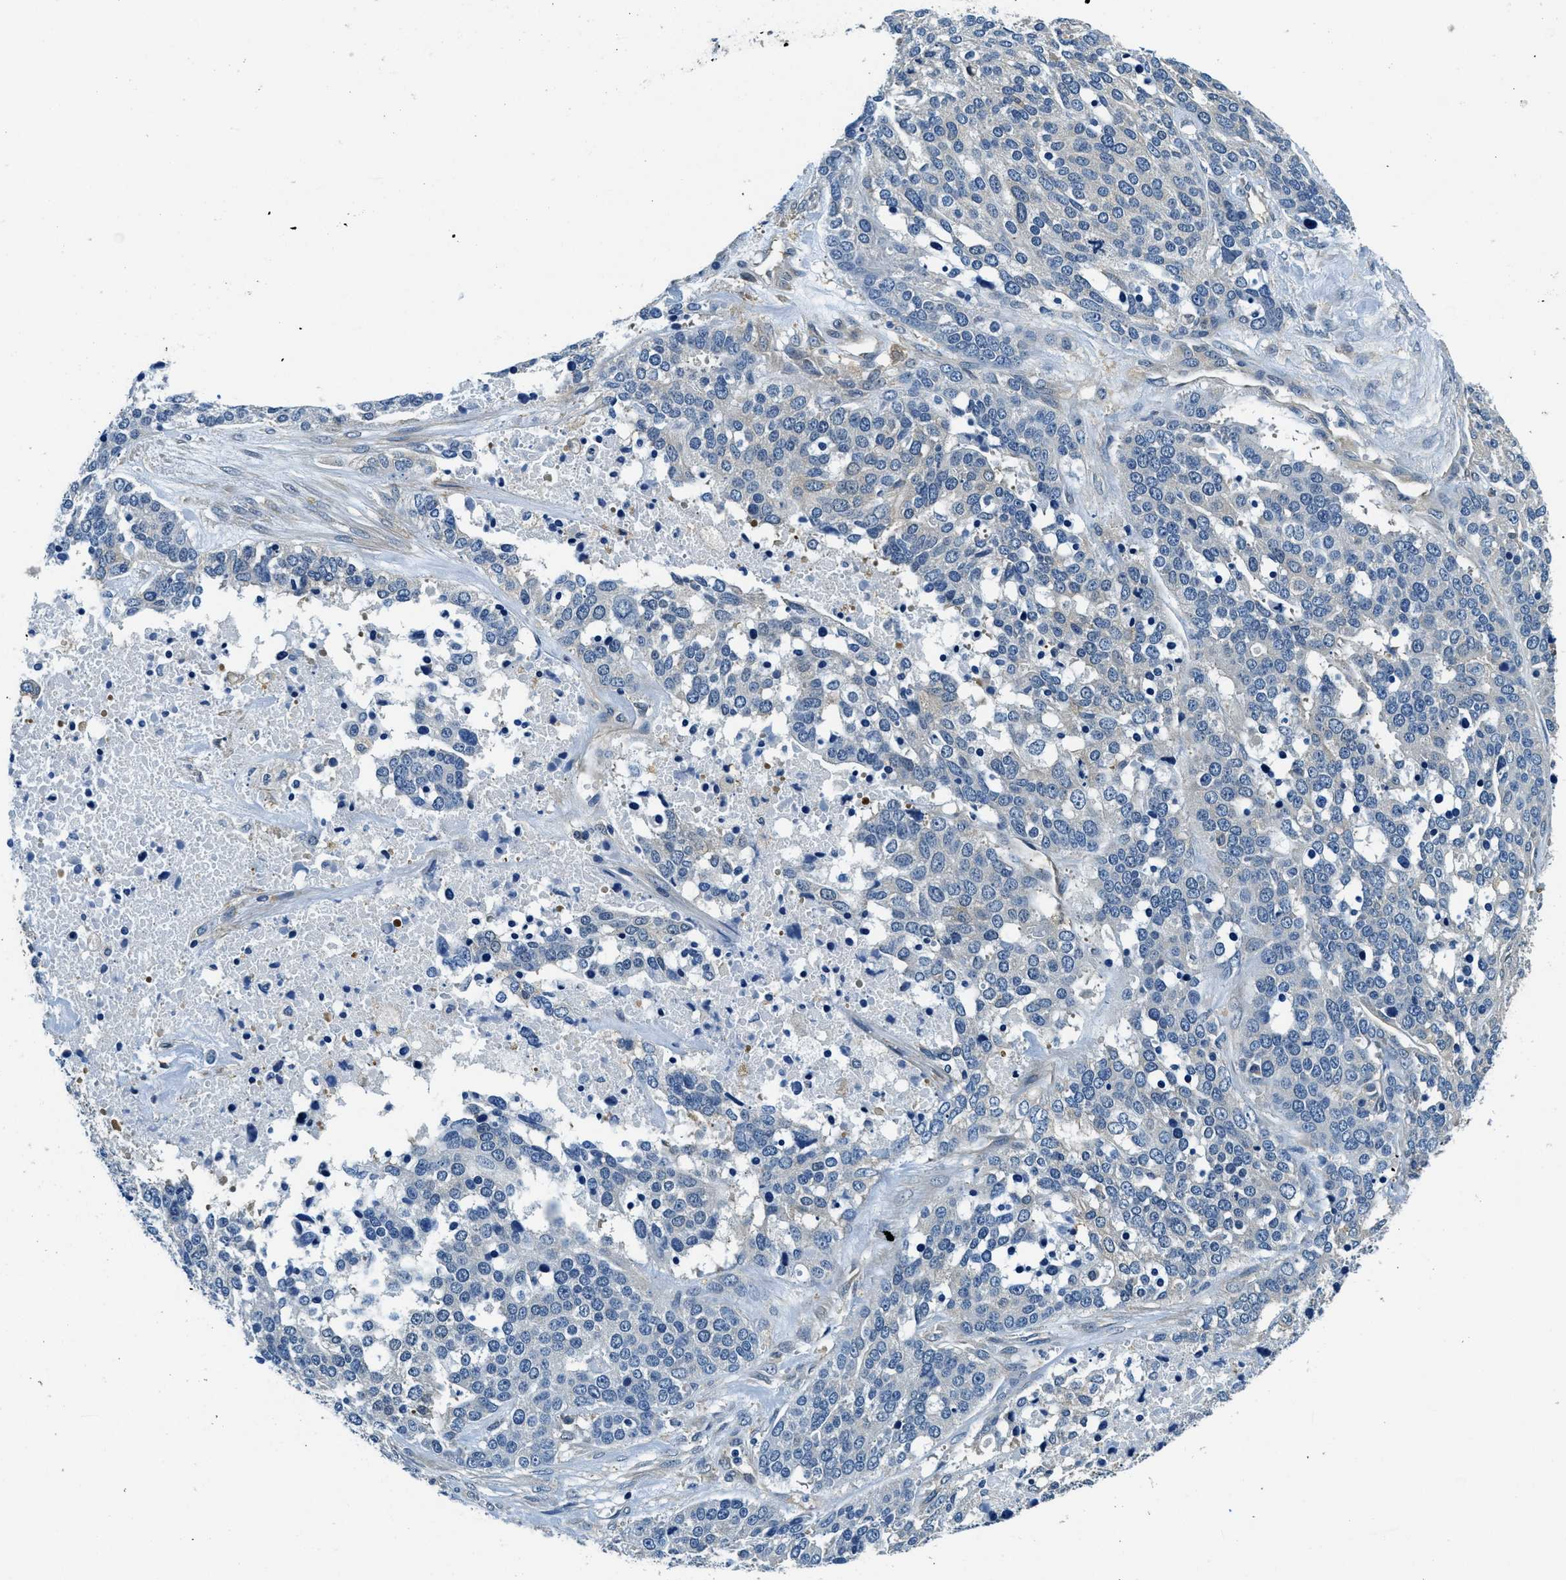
{"staining": {"intensity": "weak", "quantity": "<25%", "location": "cytoplasmic/membranous"}, "tissue": "ovarian cancer", "cell_type": "Tumor cells", "image_type": "cancer", "snomed": [{"axis": "morphology", "description": "Cystadenocarcinoma, serous, NOS"}, {"axis": "topography", "description": "Ovary"}], "caption": "Human serous cystadenocarcinoma (ovarian) stained for a protein using IHC reveals no expression in tumor cells.", "gene": "TWF1", "patient": {"sex": "female", "age": 44}}